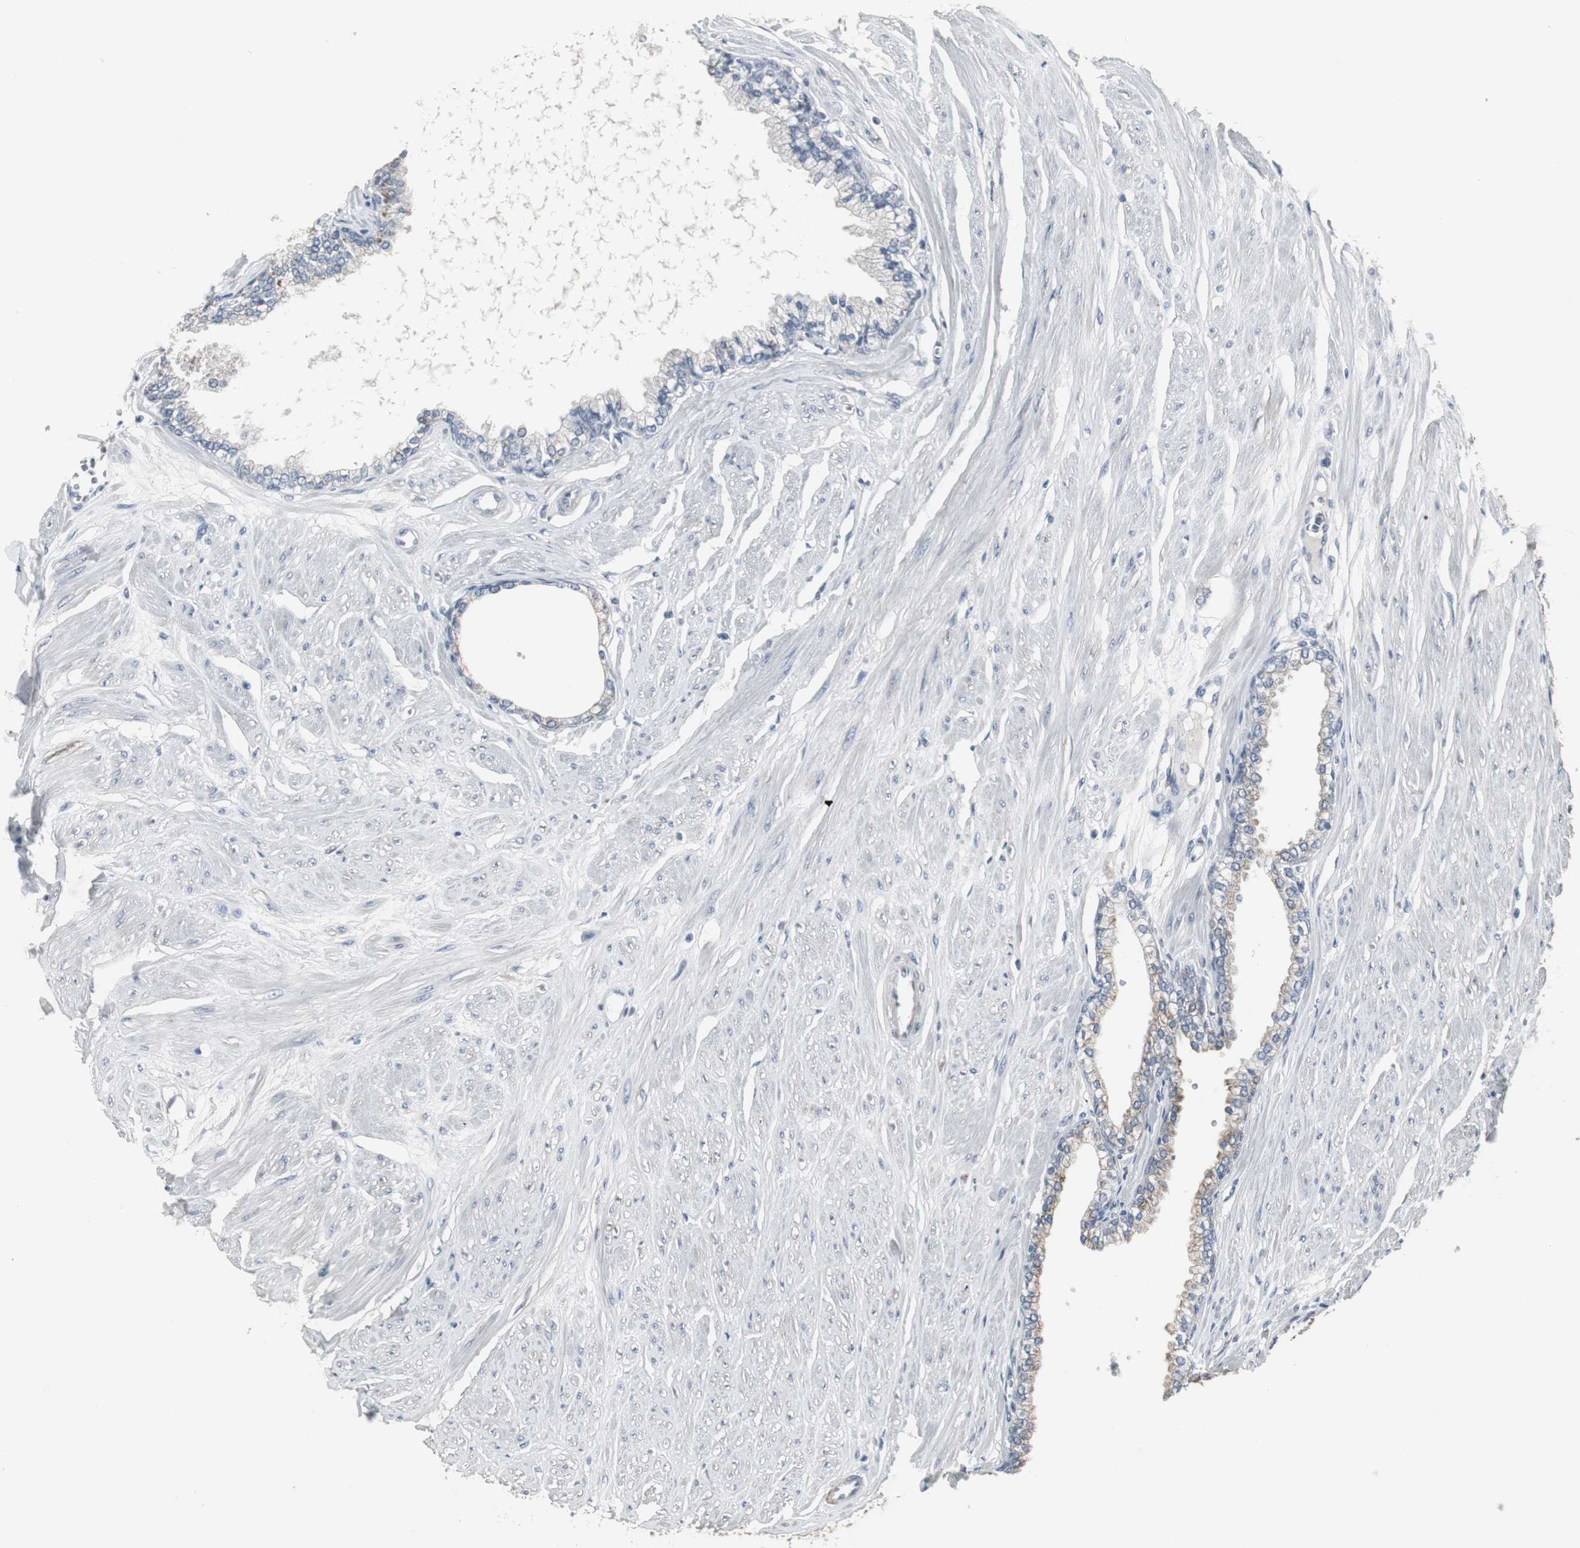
{"staining": {"intensity": "weak", "quantity": "25%-75%", "location": "cytoplasmic/membranous"}, "tissue": "prostate", "cell_type": "Glandular cells", "image_type": "normal", "snomed": [{"axis": "morphology", "description": "Normal tissue, NOS"}, {"axis": "topography", "description": "Prostate"}], "caption": "Immunohistochemistry (IHC) of normal human prostate demonstrates low levels of weak cytoplasmic/membranous positivity in about 25%-75% of glandular cells.", "gene": "ACAA1", "patient": {"sex": "male", "age": 64}}